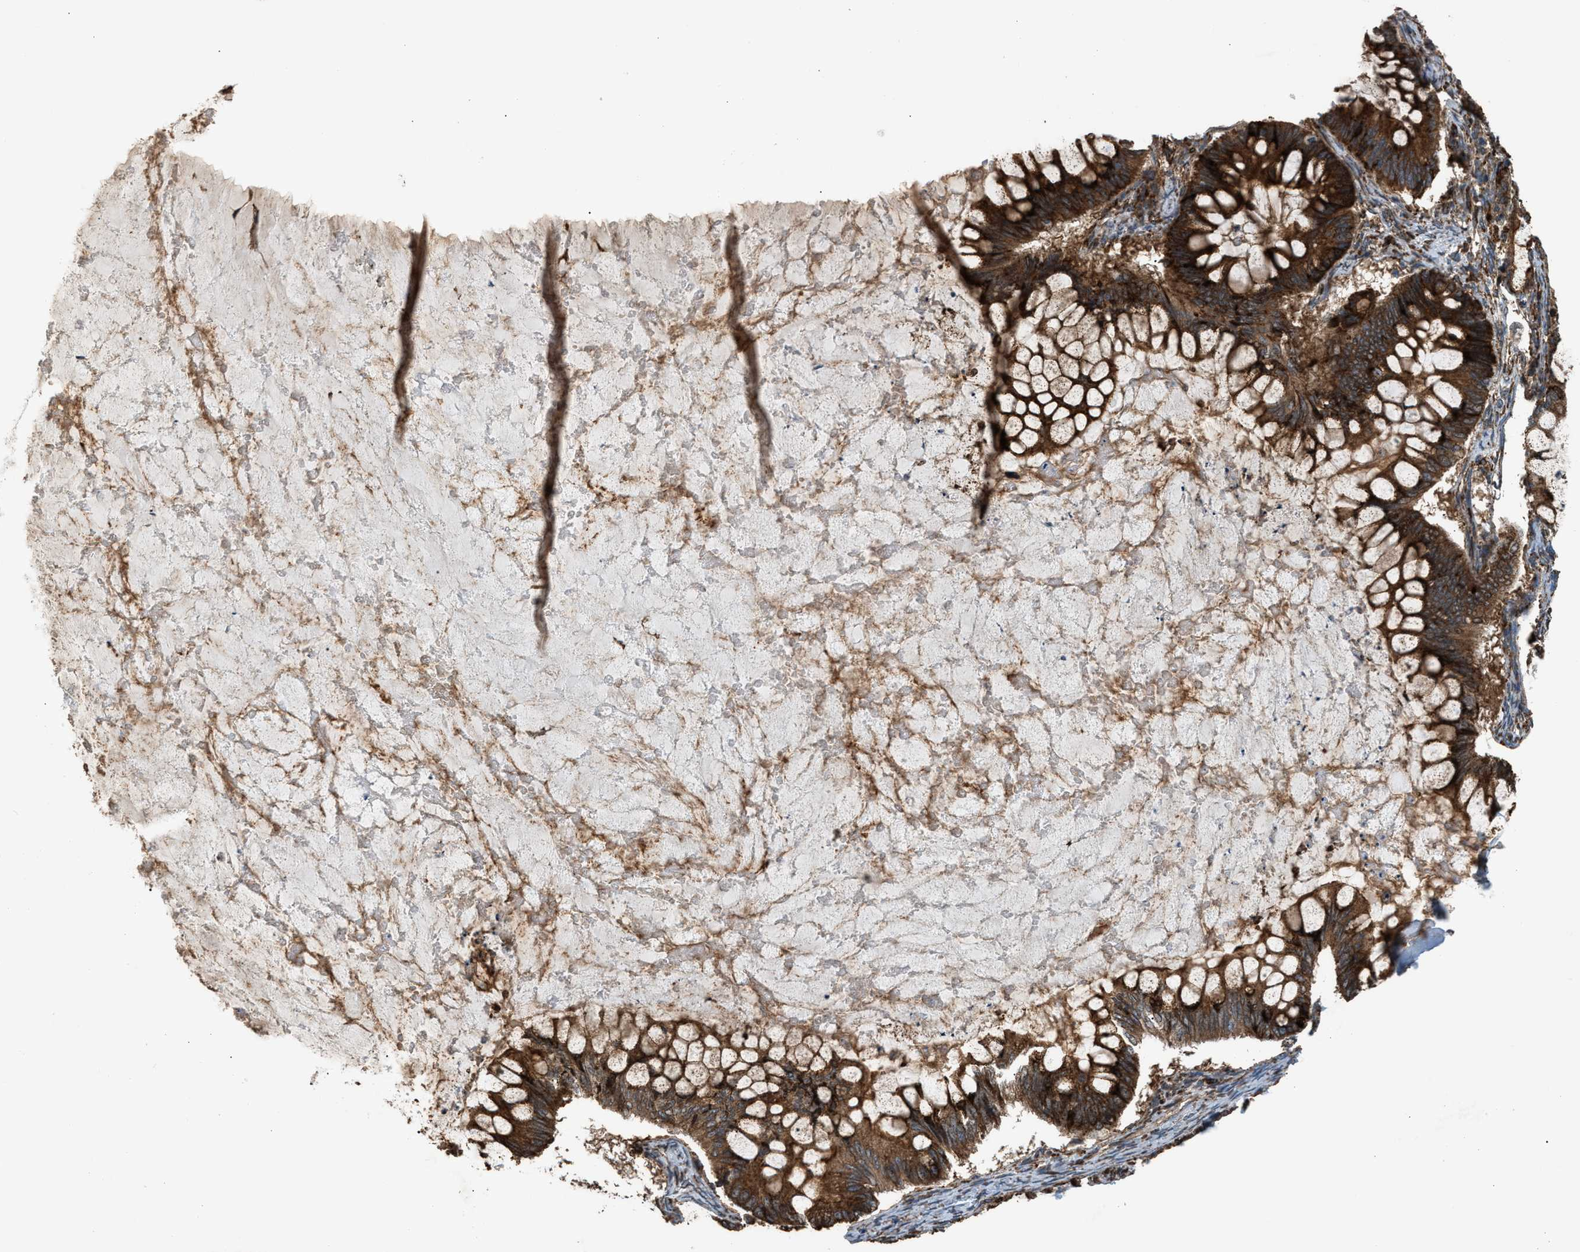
{"staining": {"intensity": "strong", "quantity": ">75%", "location": "cytoplasmic/membranous"}, "tissue": "ovarian cancer", "cell_type": "Tumor cells", "image_type": "cancer", "snomed": [{"axis": "morphology", "description": "Cystadenocarcinoma, mucinous, NOS"}, {"axis": "topography", "description": "Ovary"}], "caption": "Immunohistochemical staining of mucinous cystadenocarcinoma (ovarian) shows high levels of strong cytoplasmic/membranous expression in approximately >75% of tumor cells.", "gene": "BAIAP2L1", "patient": {"sex": "female", "age": 61}}